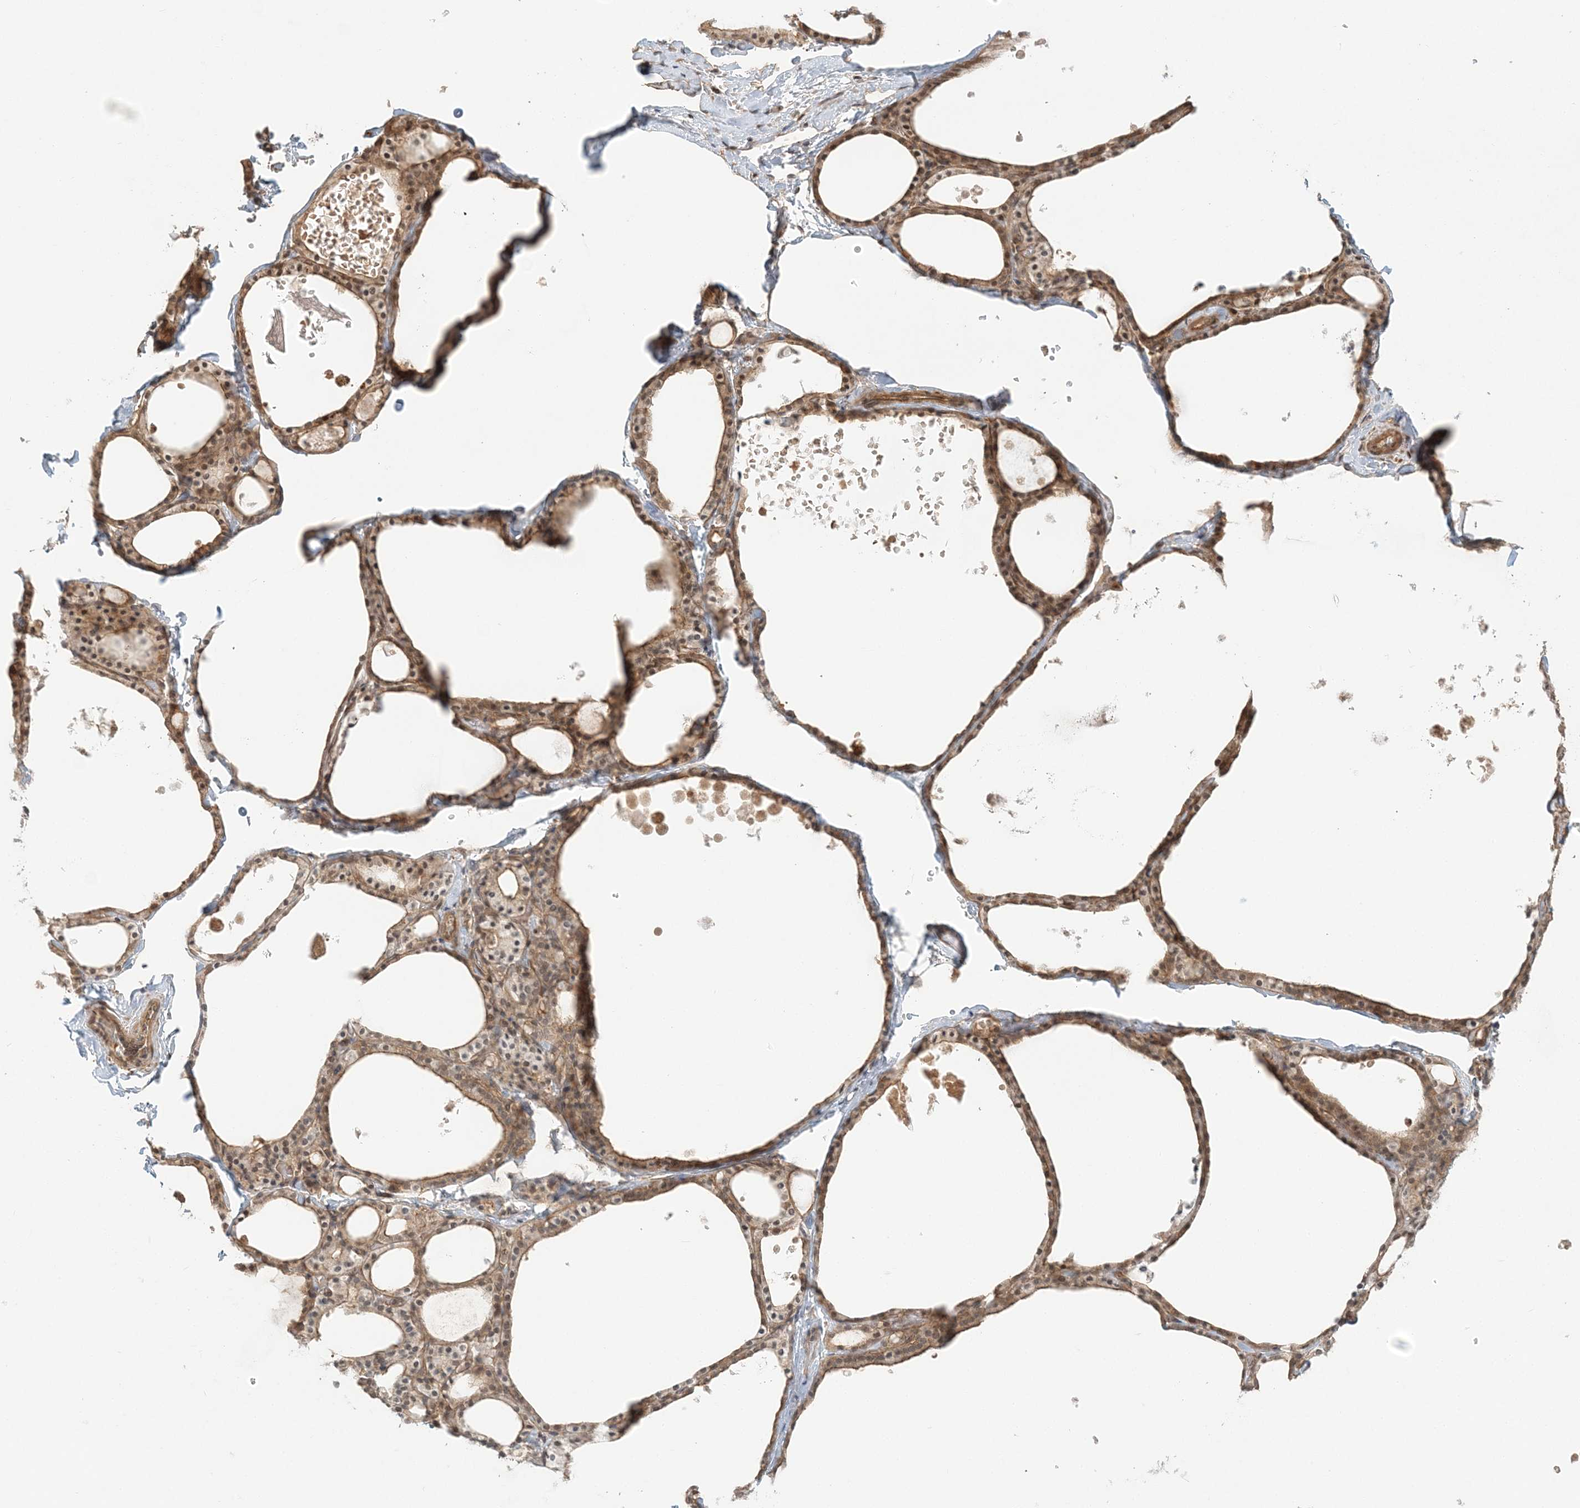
{"staining": {"intensity": "moderate", "quantity": ">75%", "location": "cytoplasmic/membranous,nuclear"}, "tissue": "thyroid gland", "cell_type": "Glandular cells", "image_type": "normal", "snomed": [{"axis": "morphology", "description": "Normal tissue, NOS"}, {"axis": "topography", "description": "Thyroid gland"}], "caption": "High-power microscopy captured an immunohistochemistry (IHC) image of unremarkable thyroid gland, revealing moderate cytoplasmic/membranous,nuclear positivity in about >75% of glandular cells. (Brightfield microscopy of DAB IHC at high magnification).", "gene": "KIAA0232", "patient": {"sex": "male", "age": 56}}